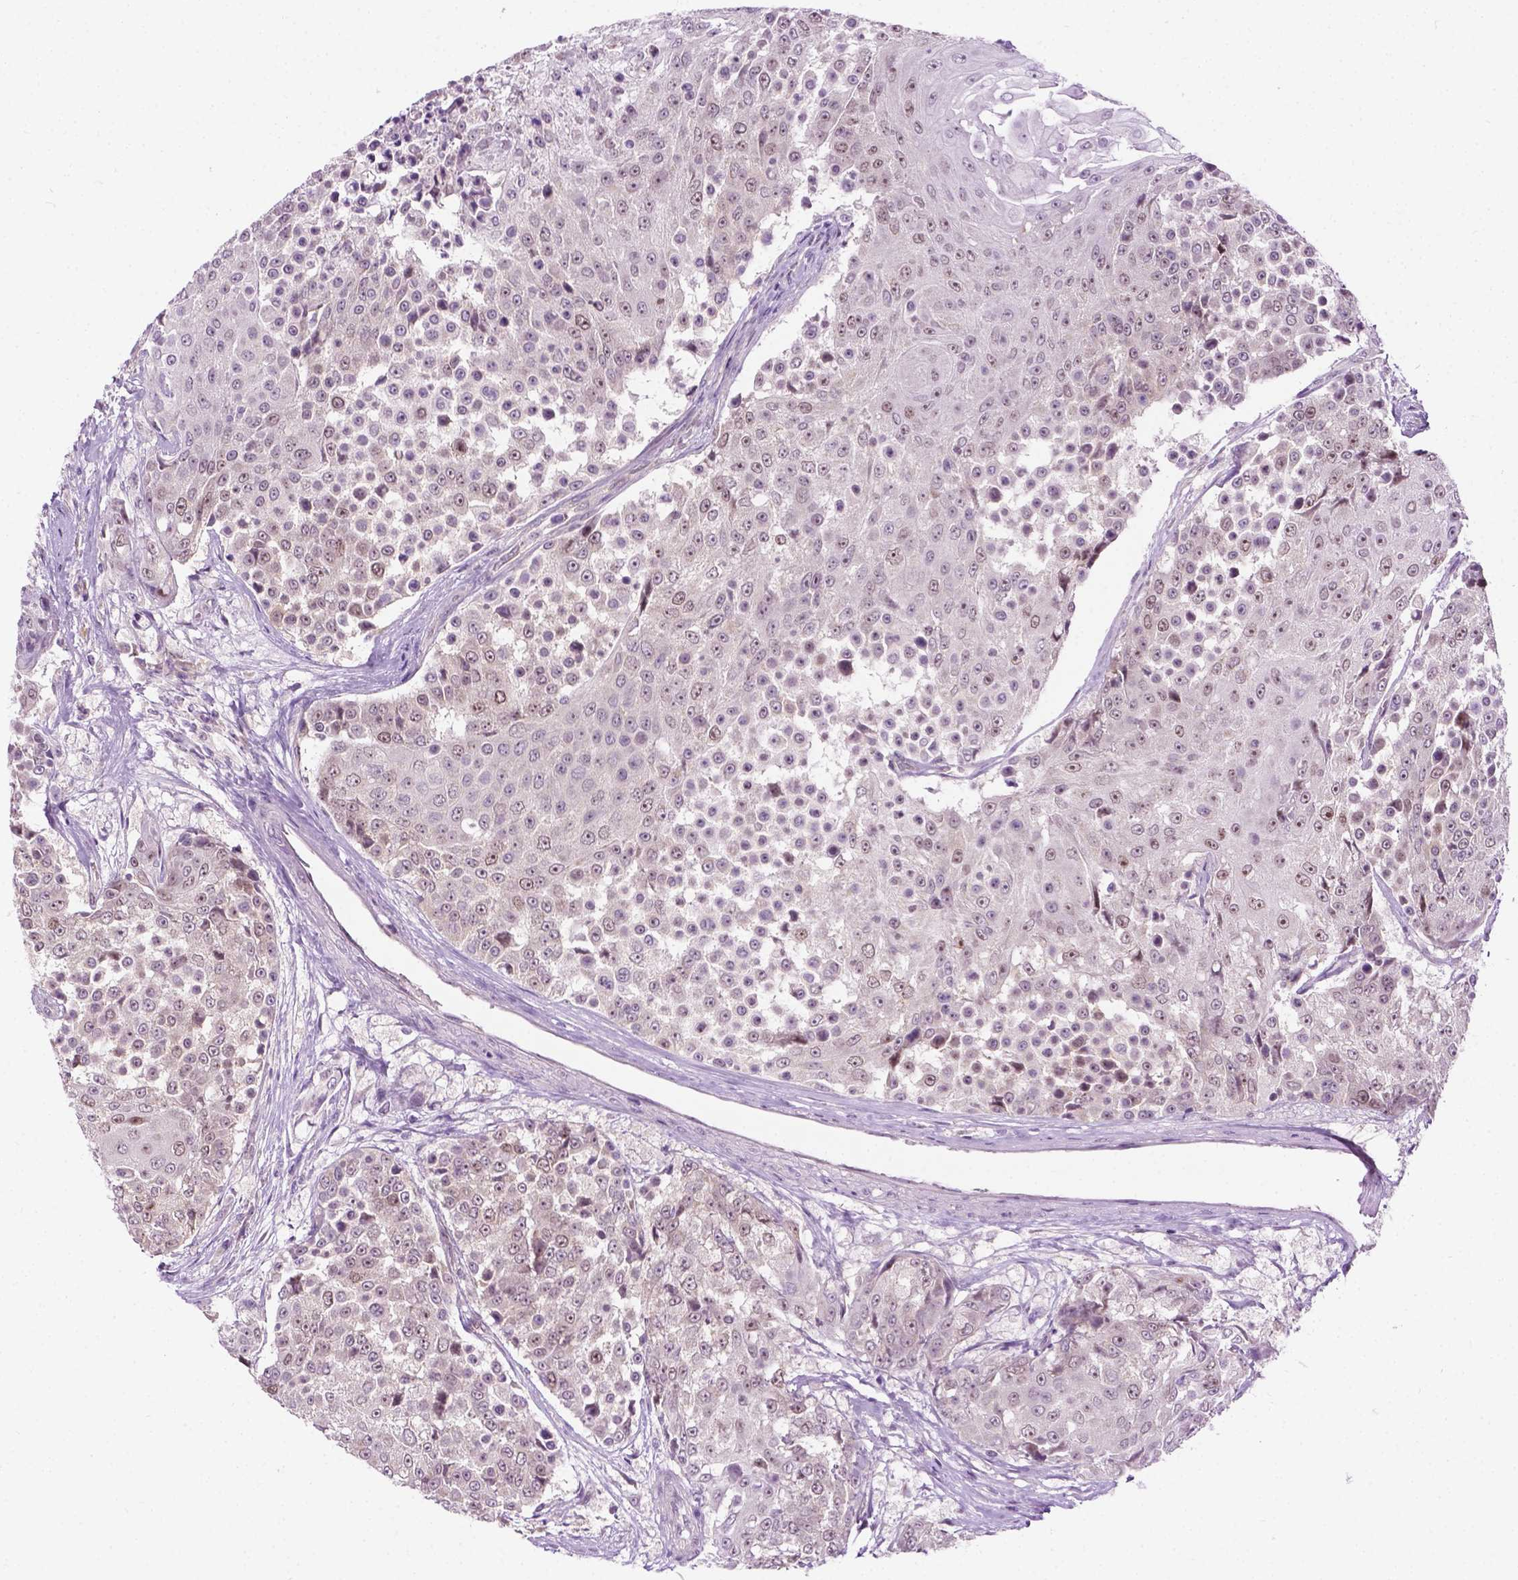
{"staining": {"intensity": "weak", "quantity": "25%-75%", "location": "nuclear"}, "tissue": "urothelial cancer", "cell_type": "Tumor cells", "image_type": "cancer", "snomed": [{"axis": "morphology", "description": "Urothelial carcinoma, High grade"}, {"axis": "topography", "description": "Urinary bladder"}], "caption": "This is a micrograph of immunohistochemistry (IHC) staining of high-grade urothelial carcinoma, which shows weak positivity in the nuclear of tumor cells.", "gene": "DENND4A", "patient": {"sex": "female", "age": 63}}